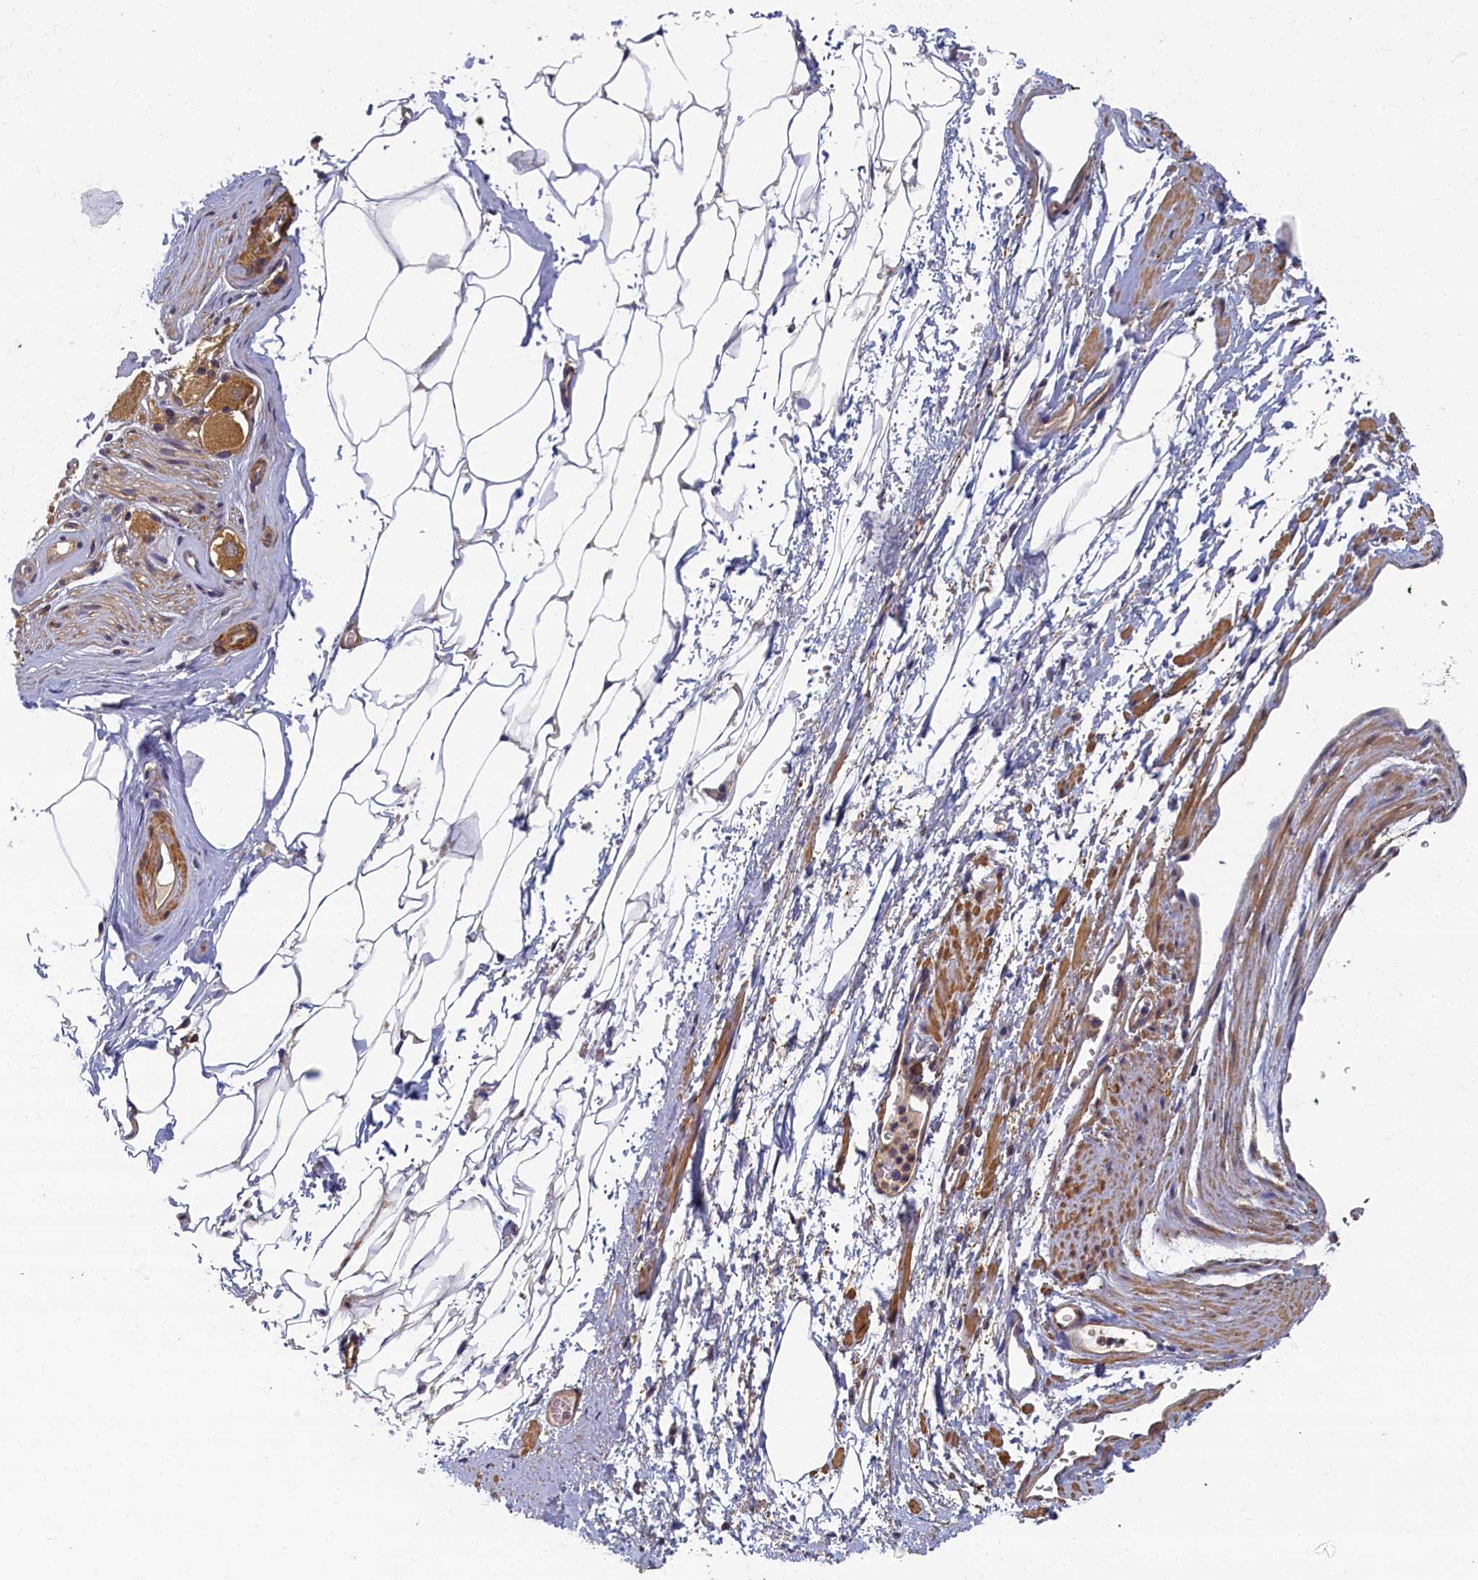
{"staining": {"intensity": "weak", "quantity": ">75%", "location": "cytoplasmic/membranous"}, "tissue": "adipose tissue", "cell_type": "Adipocytes", "image_type": "normal", "snomed": [{"axis": "morphology", "description": "Normal tissue, NOS"}, {"axis": "morphology", "description": "Adenocarcinoma, Low grade"}, {"axis": "topography", "description": "Prostate"}, {"axis": "topography", "description": "Peripheral nerve tissue"}], "caption": "Immunohistochemistry (IHC) staining of unremarkable adipose tissue, which shows low levels of weak cytoplasmic/membranous positivity in approximately >75% of adipocytes indicating weak cytoplasmic/membranous protein staining. The staining was performed using DAB (brown) for protein detection and nuclei were counterstained in hematoxylin (blue).", "gene": "TBCB", "patient": {"sex": "male", "age": 63}}